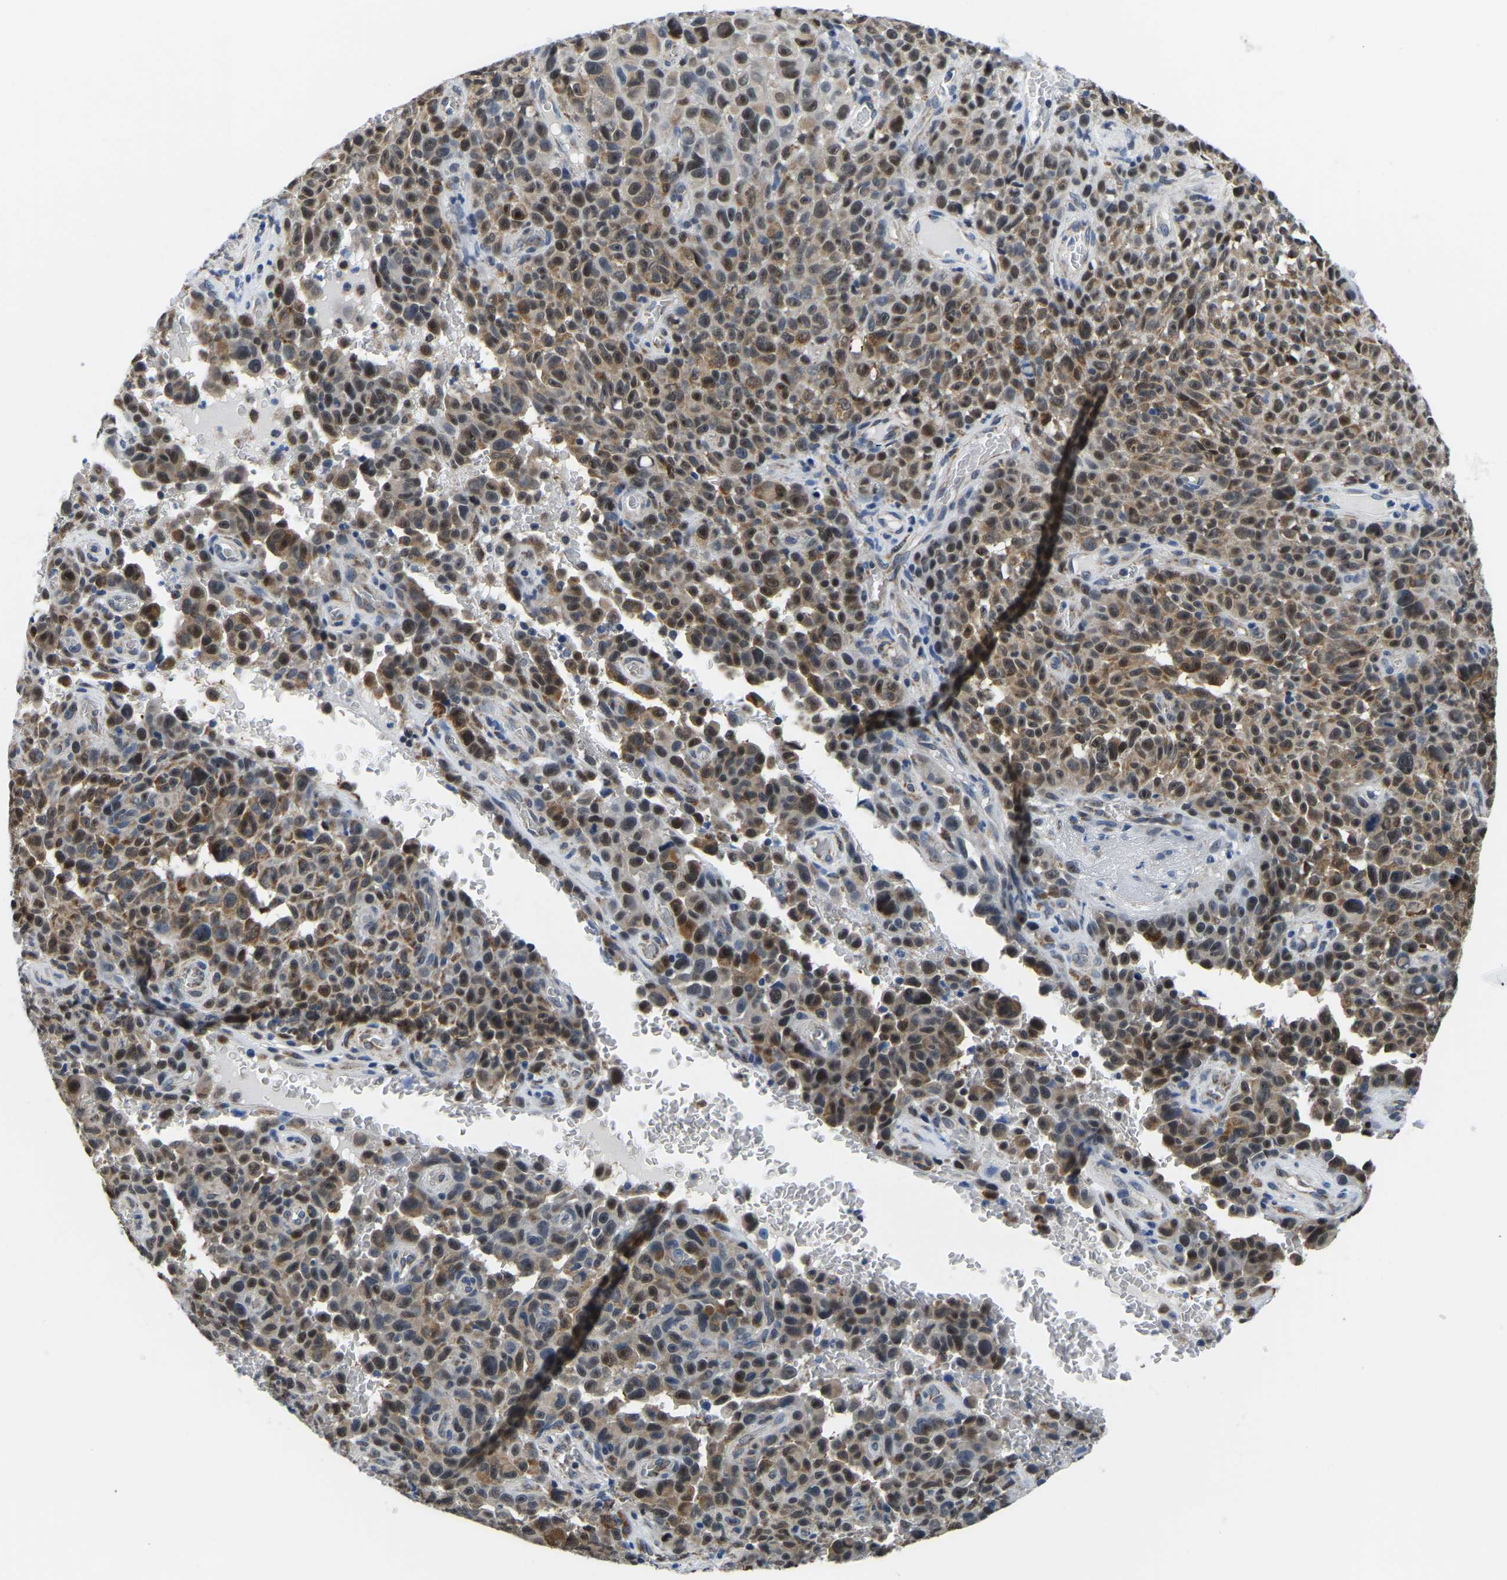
{"staining": {"intensity": "moderate", "quantity": ">75%", "location": "cytoplasmic/membranous,nuclear"}, "tissue": "melanoma", "cell_type": "Tumor cells", "image_type": "cancer", "snomed": [{"axis": "morphology", "description": "Malignant melanoma, NOS"}, {"axis": "topography", "description": "Skin"}], "caption": "Human melanoma stained with a protein marker reveals moderate staining in tumor cells.", "gene": "BNIP3L", "patient": {"sex": "female", "age": 82}}